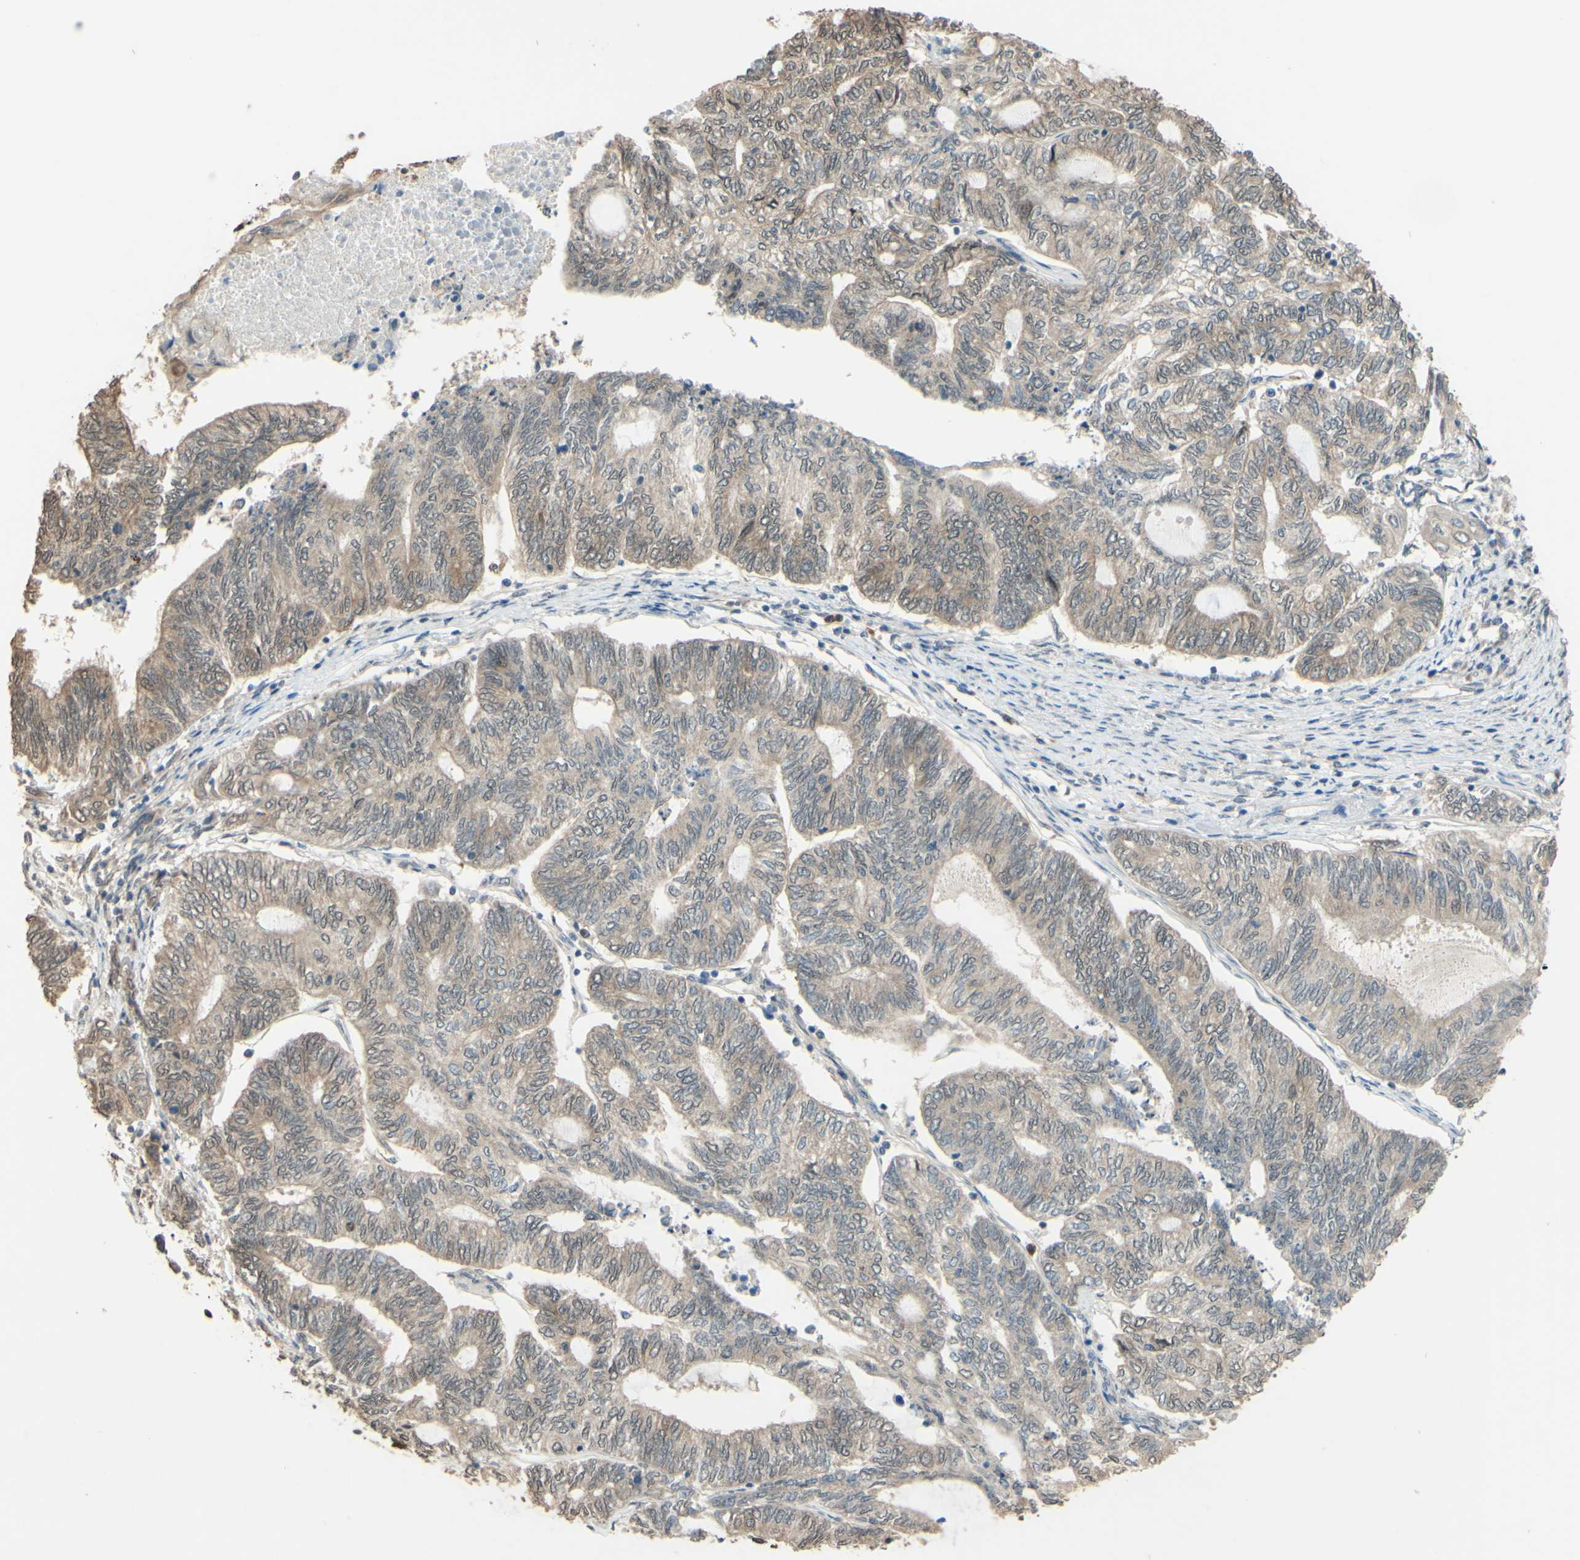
{"staining": {"intensity": "weak", "quantity": "25%-75%", "location": "cytoplasmic/membranous"}, "tissue": "endometrial cancer", "cell_type": "Tumor cells", "image_type": "cancer", "snomed": [{"axis": "morphology", "description": "Adenocarcinoma, NOS"}, {"axis": "topography", "description": "Uterus"}, {"axis": "topography", "description": "Endometrium"}], "caption": "An immunohistochemistry histopathology image of tumor tissue is shown. Protein staining in brown shows weak cytoplasmic/membranous positivity in adenocarcinoma (endometrial) within tumor cells. Nuclei are stained in blue.", "gene": "SMIM19", "patient": {"sex": "female", "age": 70}}